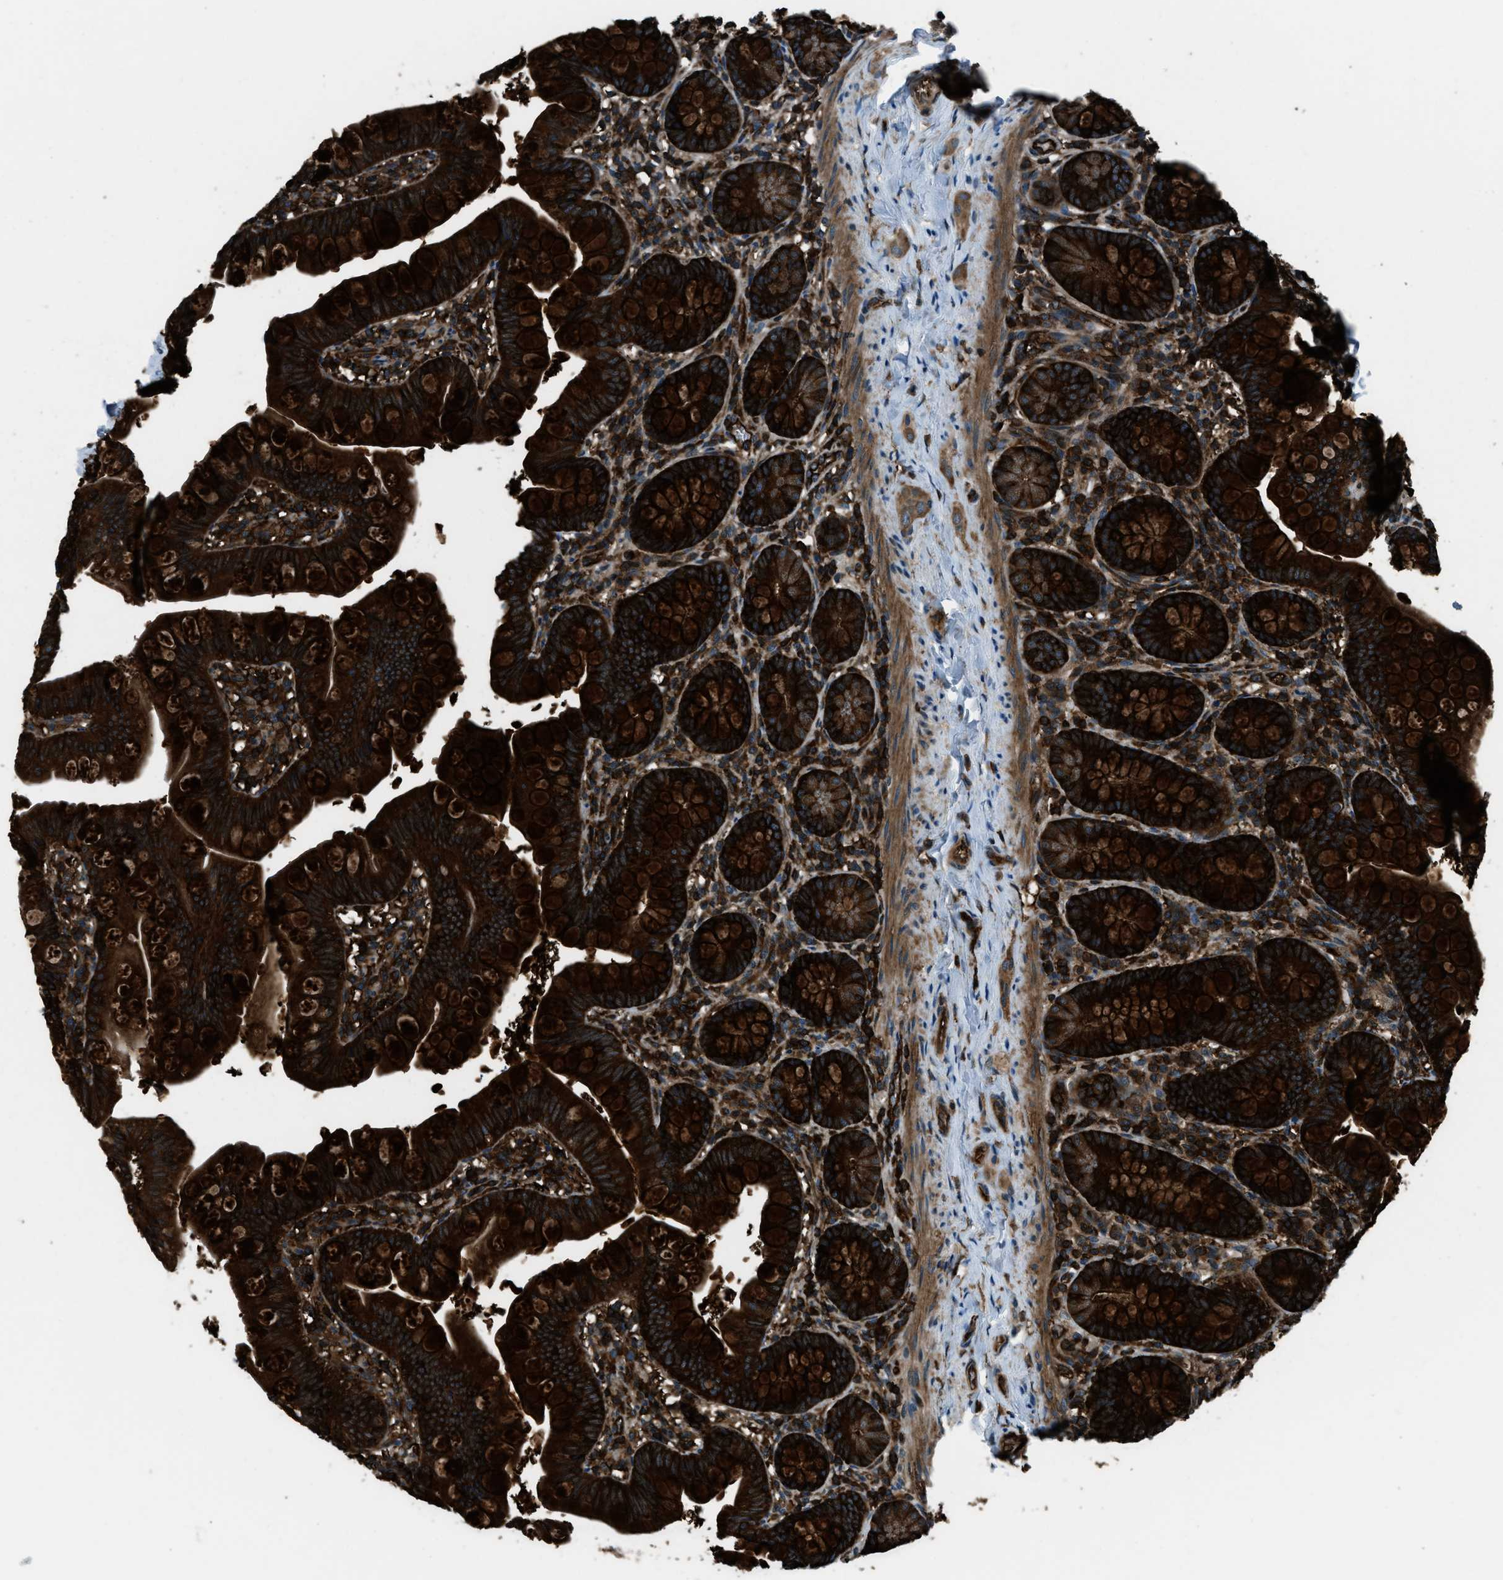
{"staining": {"intensity": "strong", "quantity": ">75%", "location": "cytoplasmic/membranous"}, "tissue": "small intestine", "cell_type": "Glandular cells", "image_type": "normal", "snomed": [{"axis": "morphology", "description": "Normal tissue, NOS"}, {"axis": "topography", "description": "Small intestine"}], "caption": "Immunohistochemical staining of normal small intestine demonstrates >75% levels of strong cytoplasmic/membranous protein staining in approximately >75% of glandular cells.", "gene": "SNX30", "patient": {"sex": "male", "age": 7}}